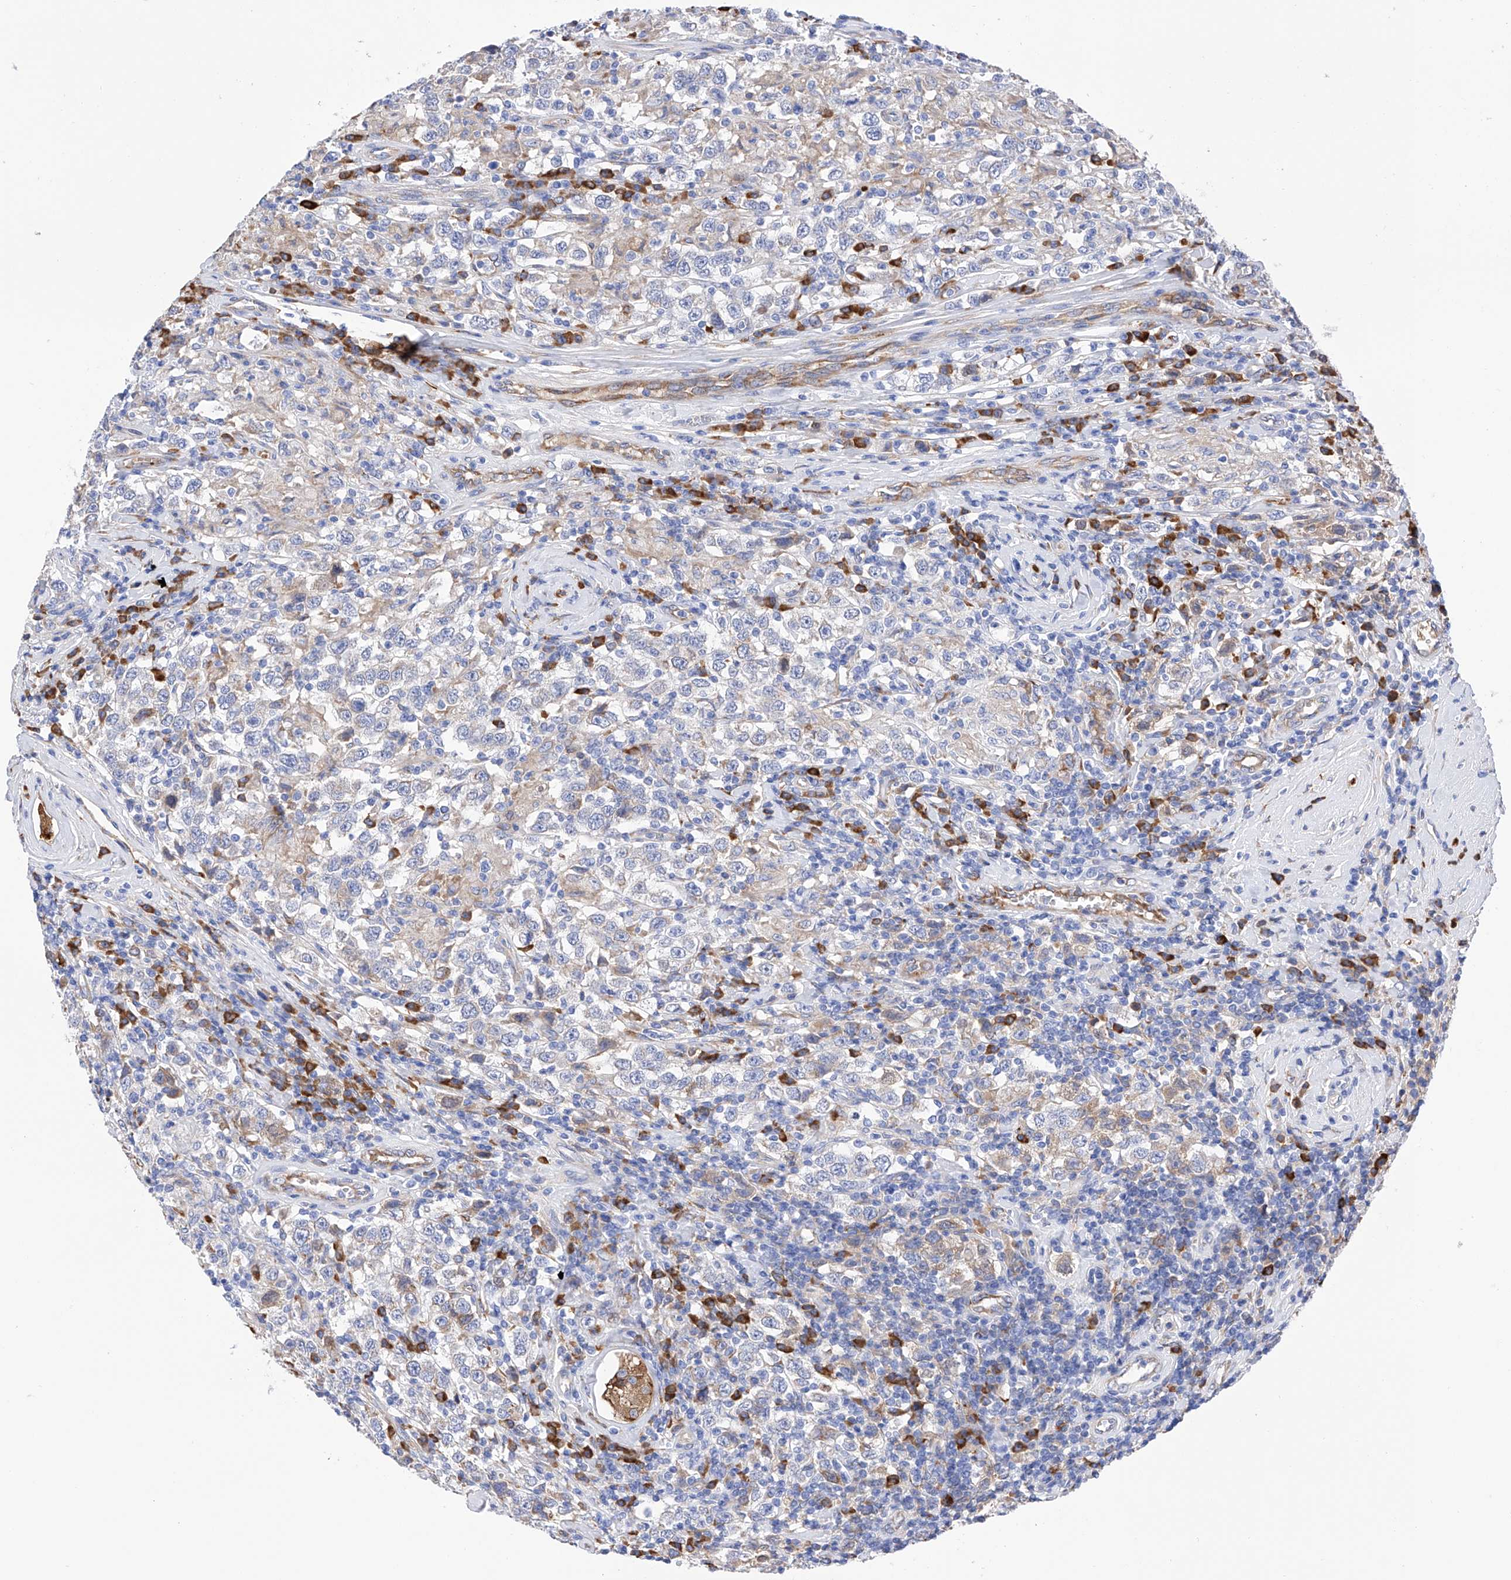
{"staining": {"intensity": "weak", "quantity": "<25%", "location": "cytoplasmic/membranous"}, "tissue": "testis cancer", "cell_type": "Tumor cells", "image_type": "cancer", "snomed": [{"axis": "morphology", "description": "Seminoma, NOS"}, {"axis": "topography", "description": "Testis"}], "caption": "This histopathology image is of testis cancer stained with IHC to label a protein in brown with the nuclei are counter-stained blue. There is no positivity in tumor cells.", "gene": "PDIA5", "patient": {"sex": "male", "age": 41}}